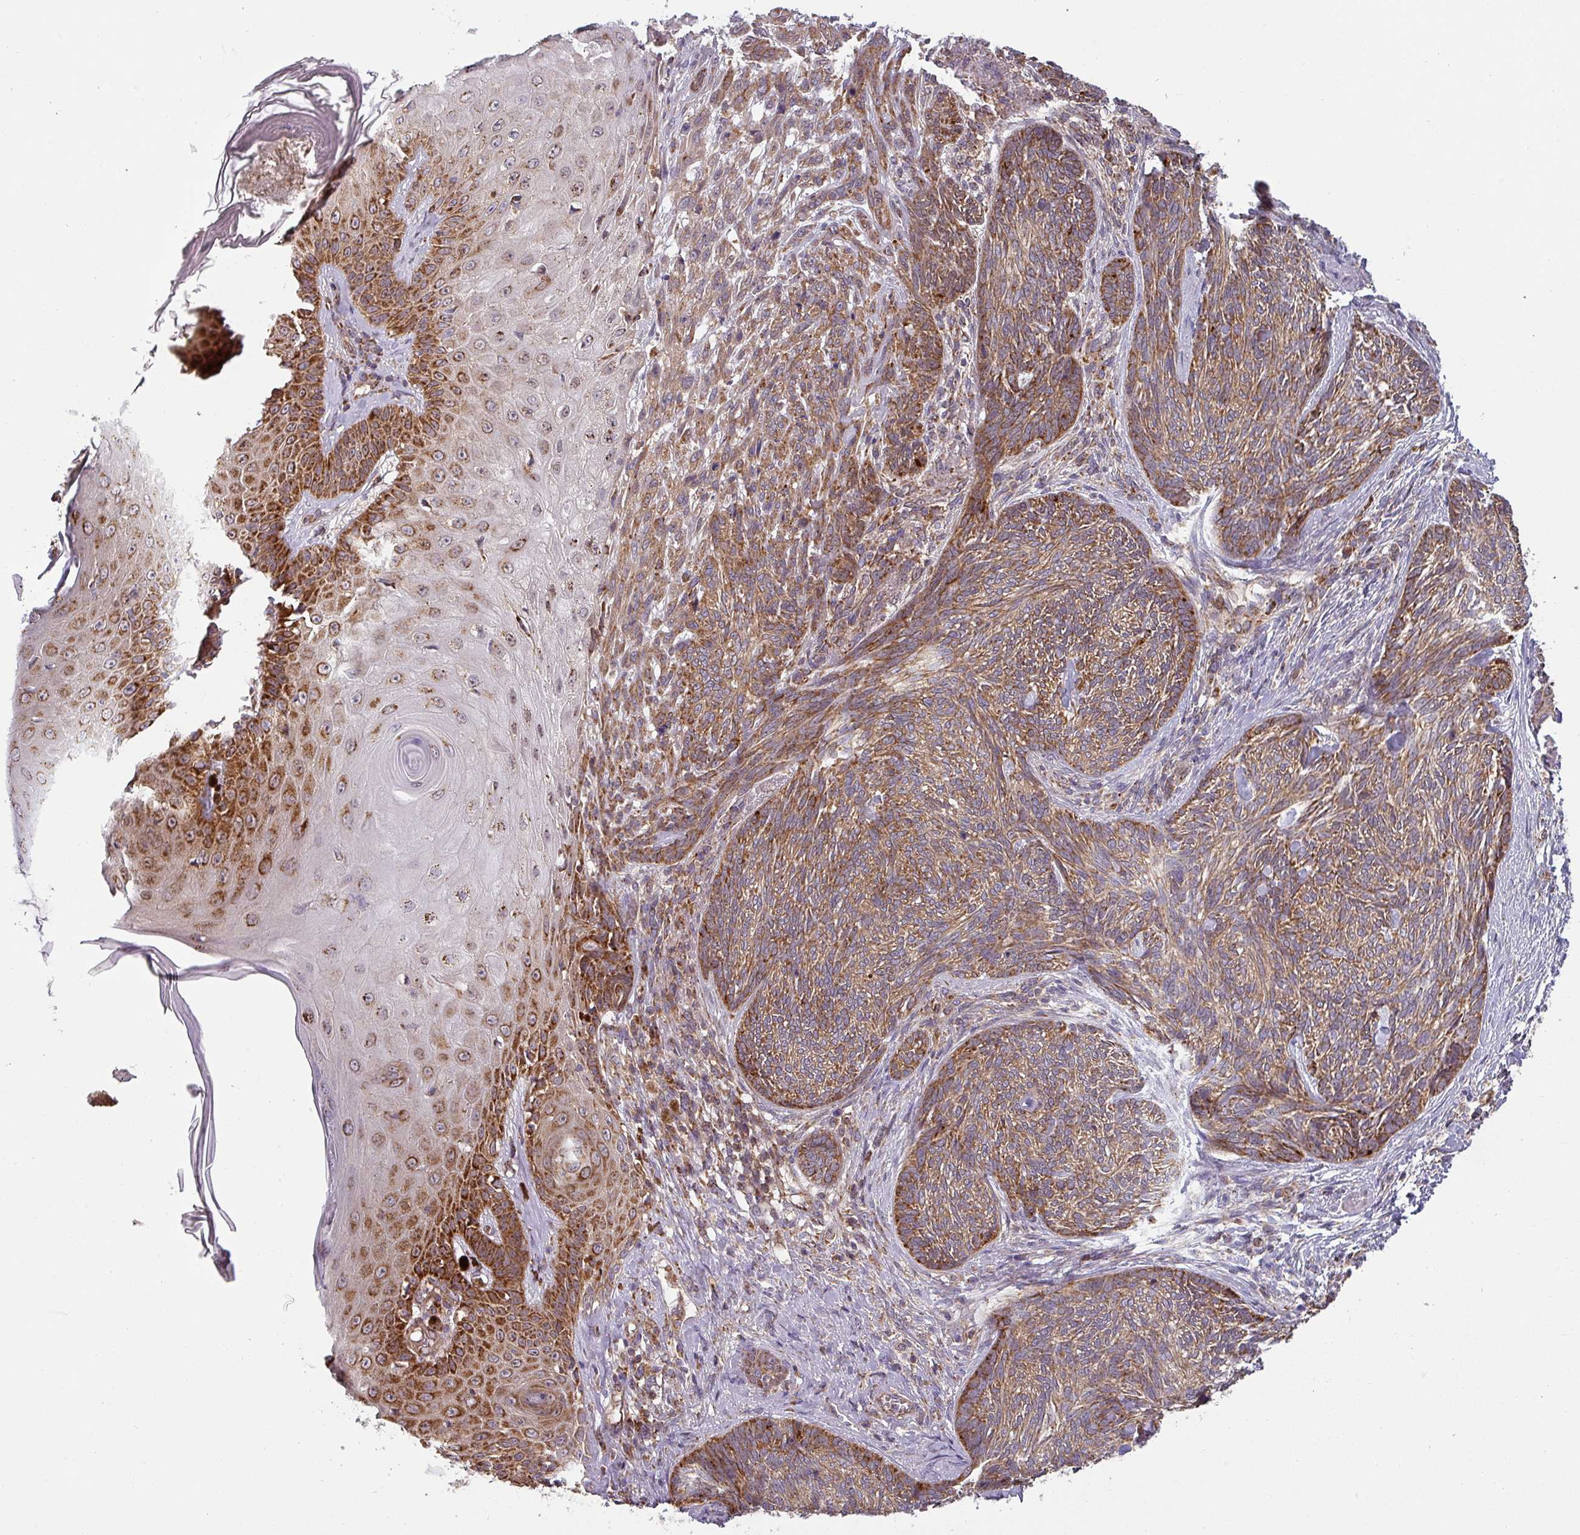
{"staining": {"intensity": "moderate", "quantity": ">75%", "location": "cytoplasmic/membranous"}, "tissue": "skin cancer", "cell_type": "Tumor cells", "image_type": "cancer", "snomed": [{"axis": "morphology", "description": "Basal cell carcinoma"}, {"axis": "topography", "description": "Skin"}], "caption": "Basal cell carcinoma (skin) stained with a brown dye exhibits moderate cytoplasmic/membranous positive positivity in about >75% of tumor cells.", "gene": "MRPS16", "patient": {"sex": "male", "age": 73}}